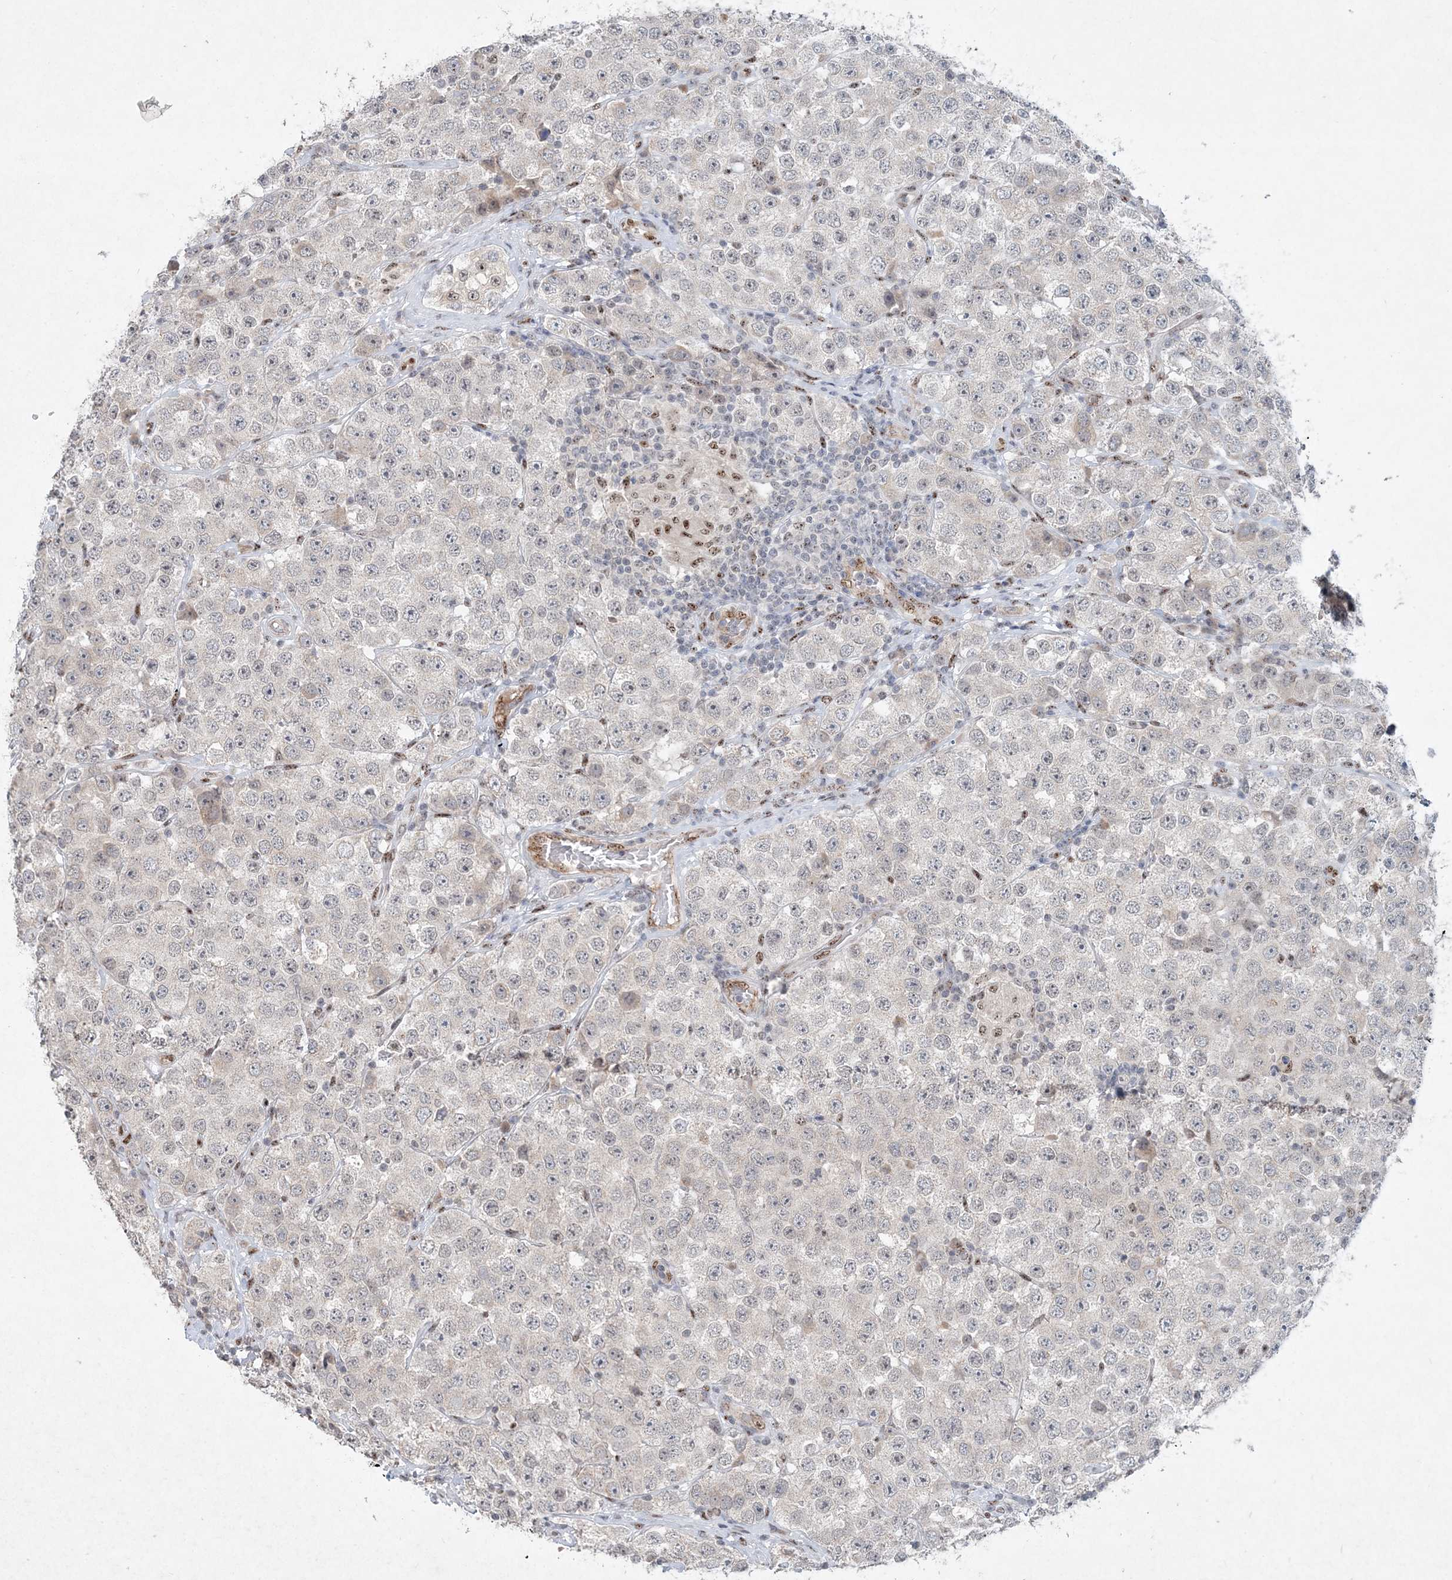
{"staining": {"intensity": "negative", "quantity": "none", "location": "none"}, "tissue": "testis cancer", "cell_type": "Tumor cells", "image_type": "cancer", "snomed": [{"axis": "morphology", "description": "Seminoma, NOS"}, {"axis": "topography", "description": "Testis"}], "caption": "Immunohistochemistry (IHC) photomicrograph of seminoma (testis) stained for a protein (brown), which displays no positivity in tumor cells.", "gene": "GIN1", "patient": {"sex": "male", "age": 28}}